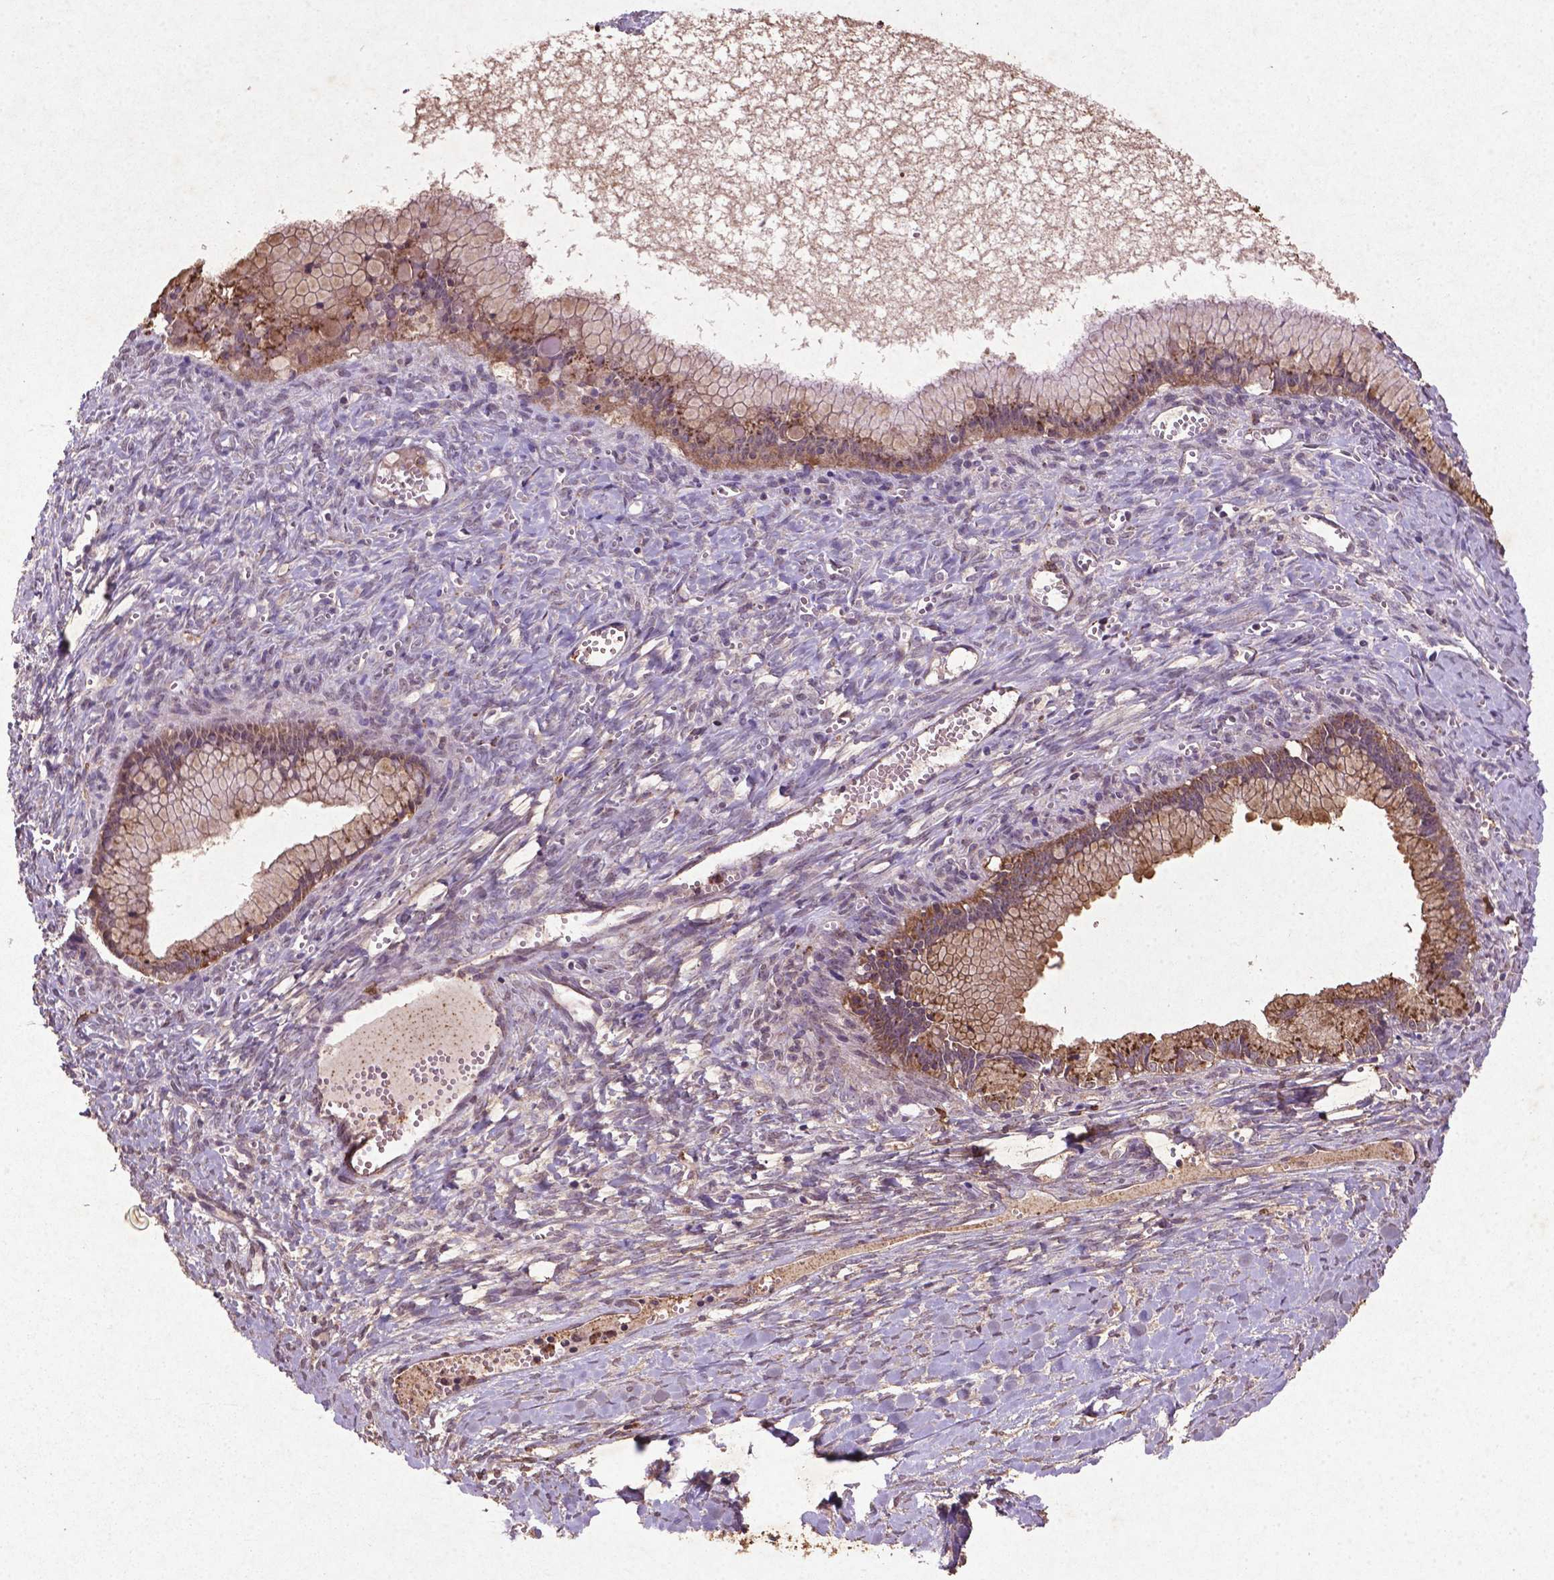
{"staining": {"intensity": "moderate", "quantity": ">75%", "location": "cytoplasmic/membranous"}, "tissue": "ovarian cancer", "cell_type": "Tumor cells", "image_type": "cancer", "snomed": [{"axis": "morphology", "description": "Cystadenocarcinoma, mucinous, NOS"}, {"axis": "topography", "description": "Ovary"}], "caption": "High-magnification brightfield microscopy of ovarian cancer stained with DAB (3,3'-diaminobenzidine) (brown) and counterstained with hematoxylin (blue). tumor cells exhibit moderate cytoplasmic/membranous positivity is seen in approximately>75% of cells. (IHC, brightfield microscopy, high magnification).", "gene": "MTOR", "patient": {"sex": "female", "age": 41}}